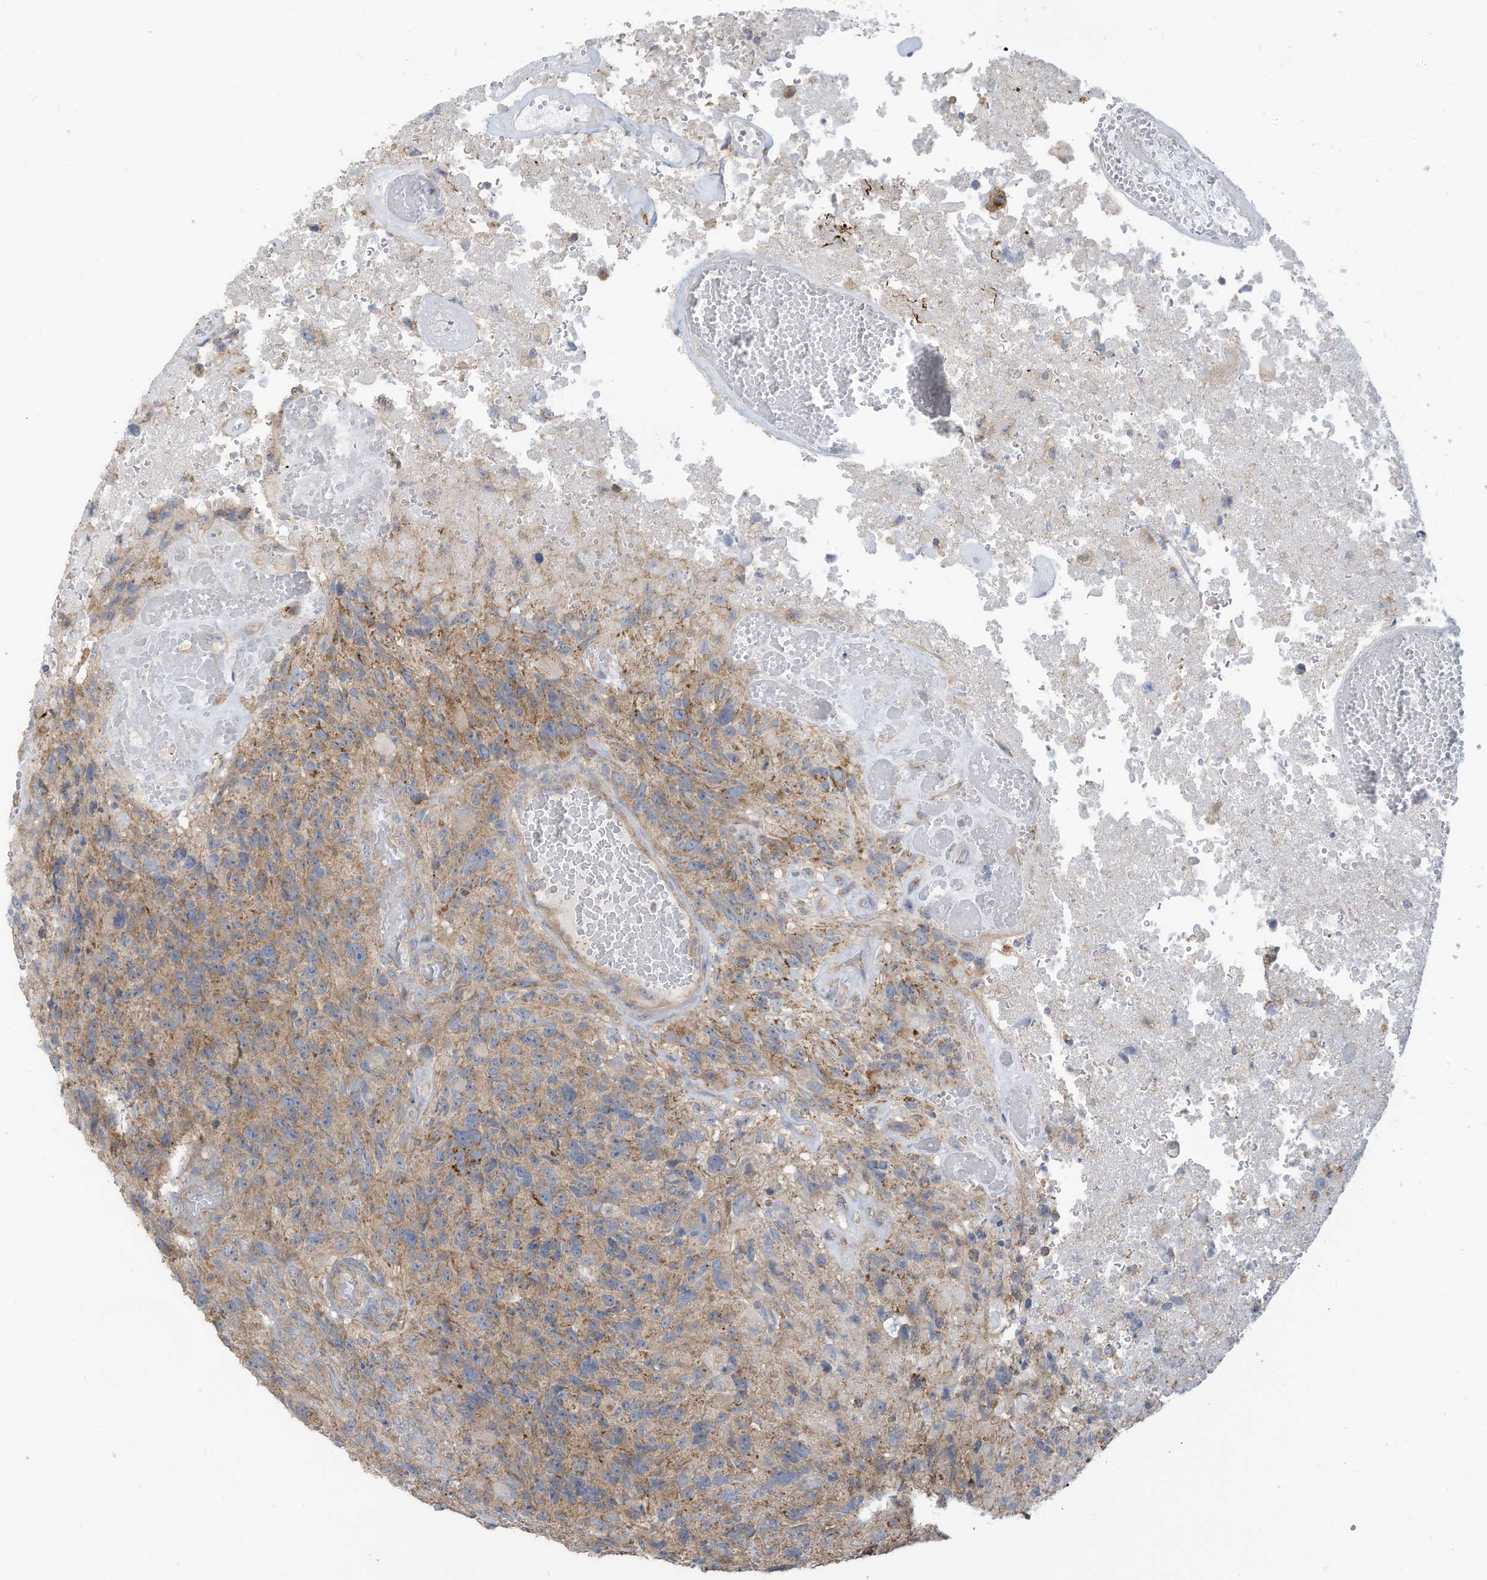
{"staining": {"intensity": "moderate", "quantity": "25%-75%", "location": "cytoplasmic/membranous"}, "tissue": "glioma", "cell_type": "Tumor cells", "image_type": "cancer", "snomed": [{"axis": "morphology", "description": "Glioma, malignant, High grade"}, {"axis": "topography", "description": "Brain"}], "caption": "About 25%-75% of tumor cells in glioma demonstrate moderate cytoplasmic/membranous protein expression as visualized by brown immunohistochemical staining.", "gene": "GTPBP2", "patient": {"sex": "male", "age": 69}}